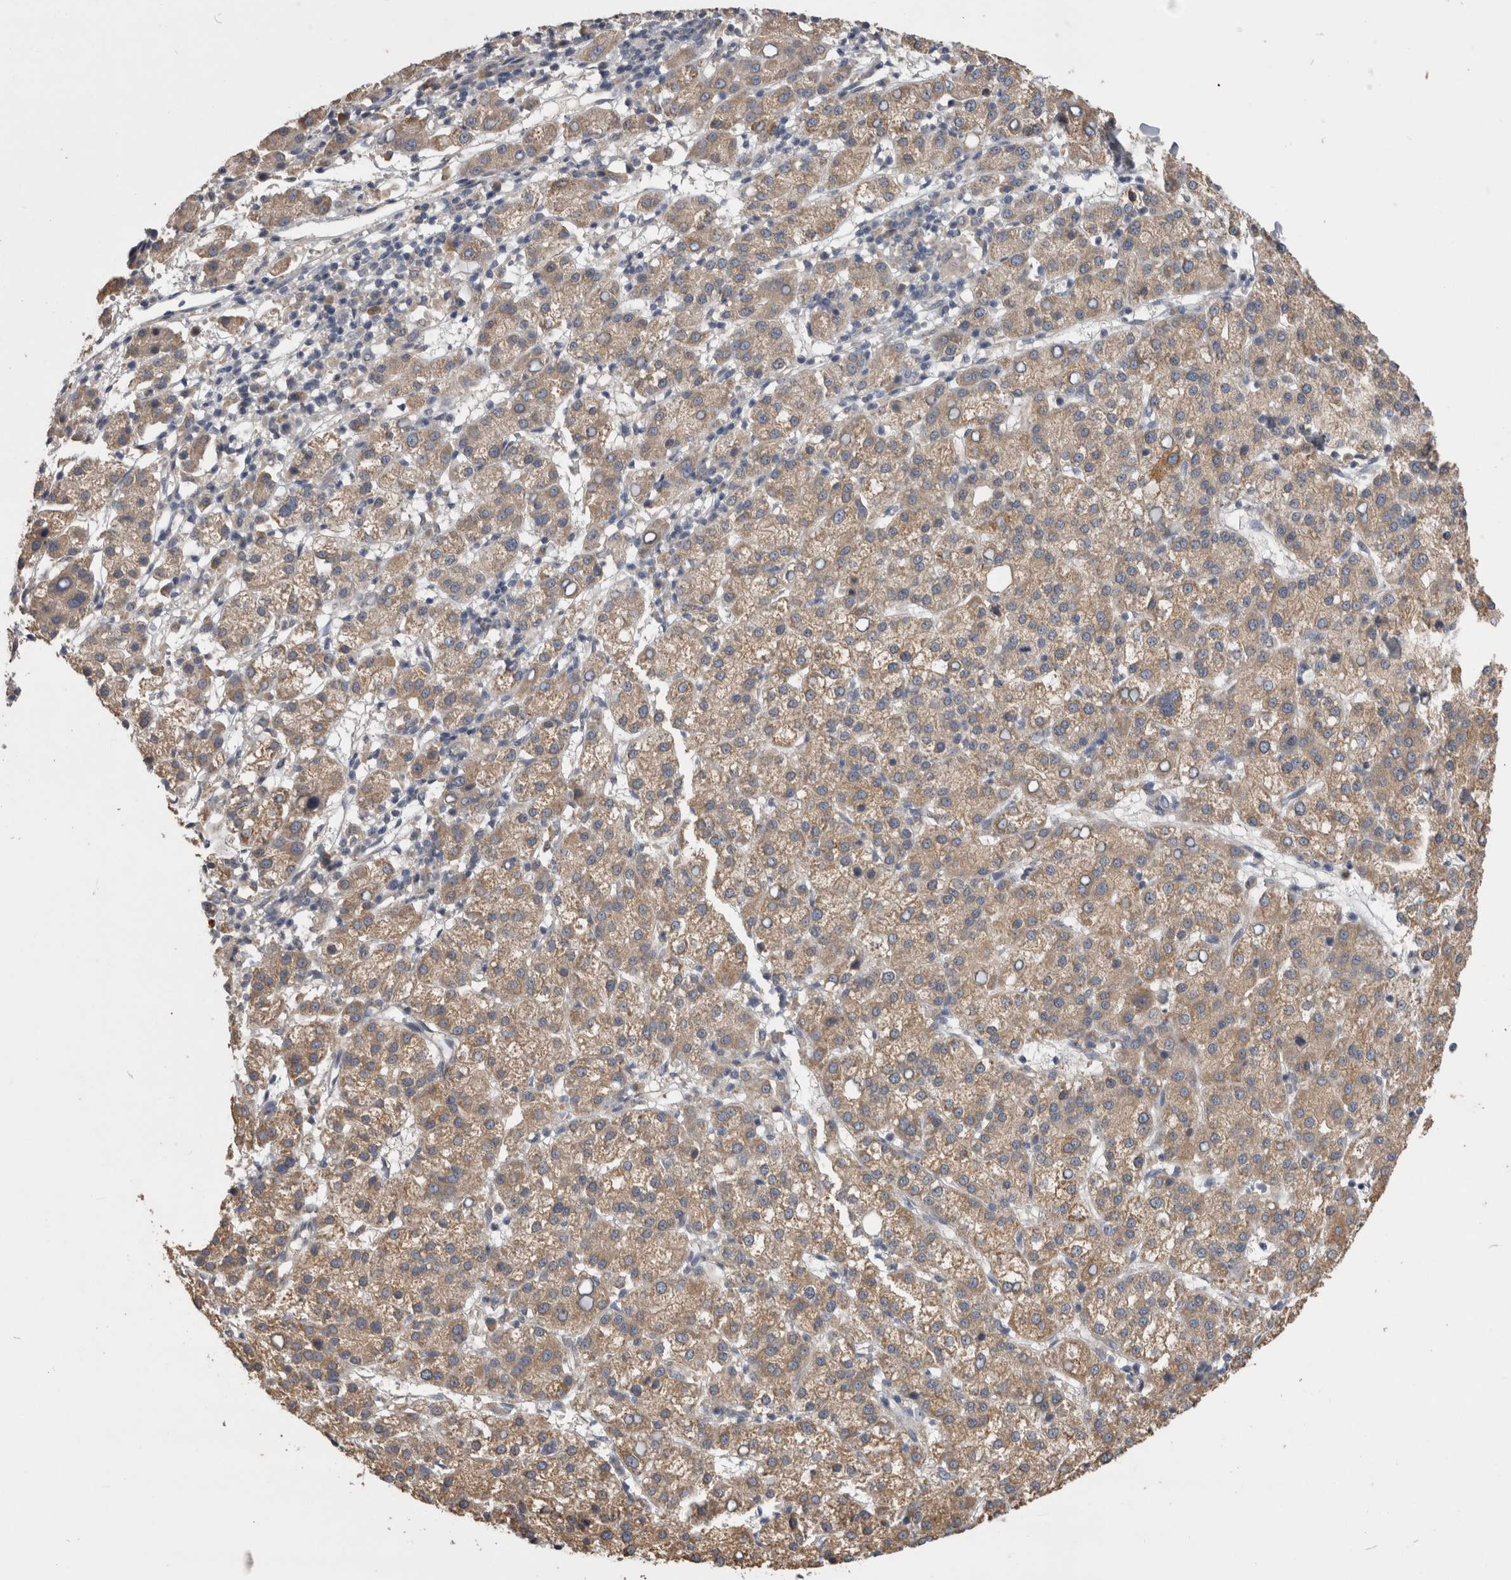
{"staining": {"intensity": "weak", "quantity": ">75%", "location": "cytoplasmic/membranous"}, "tissue": "liver cancer", "cell_type": "Tumor cells", "image_type": "cancer", "snomed": [{"axis": "morphology", "description": "Carcinoma, Hepatocellular, NOS"}, {"axis": "topography", "description": "Liver"}], "caption": "The photomicrograph shows staining of liver cancer, revealing weak cytoplasmic/membranous protein staining (brown color) within tumor cells. (DAB IHC with brightfield microscopy, high magnification).", "gene": "ANXA13", "patient": {"sex": "female", "age": 58}}